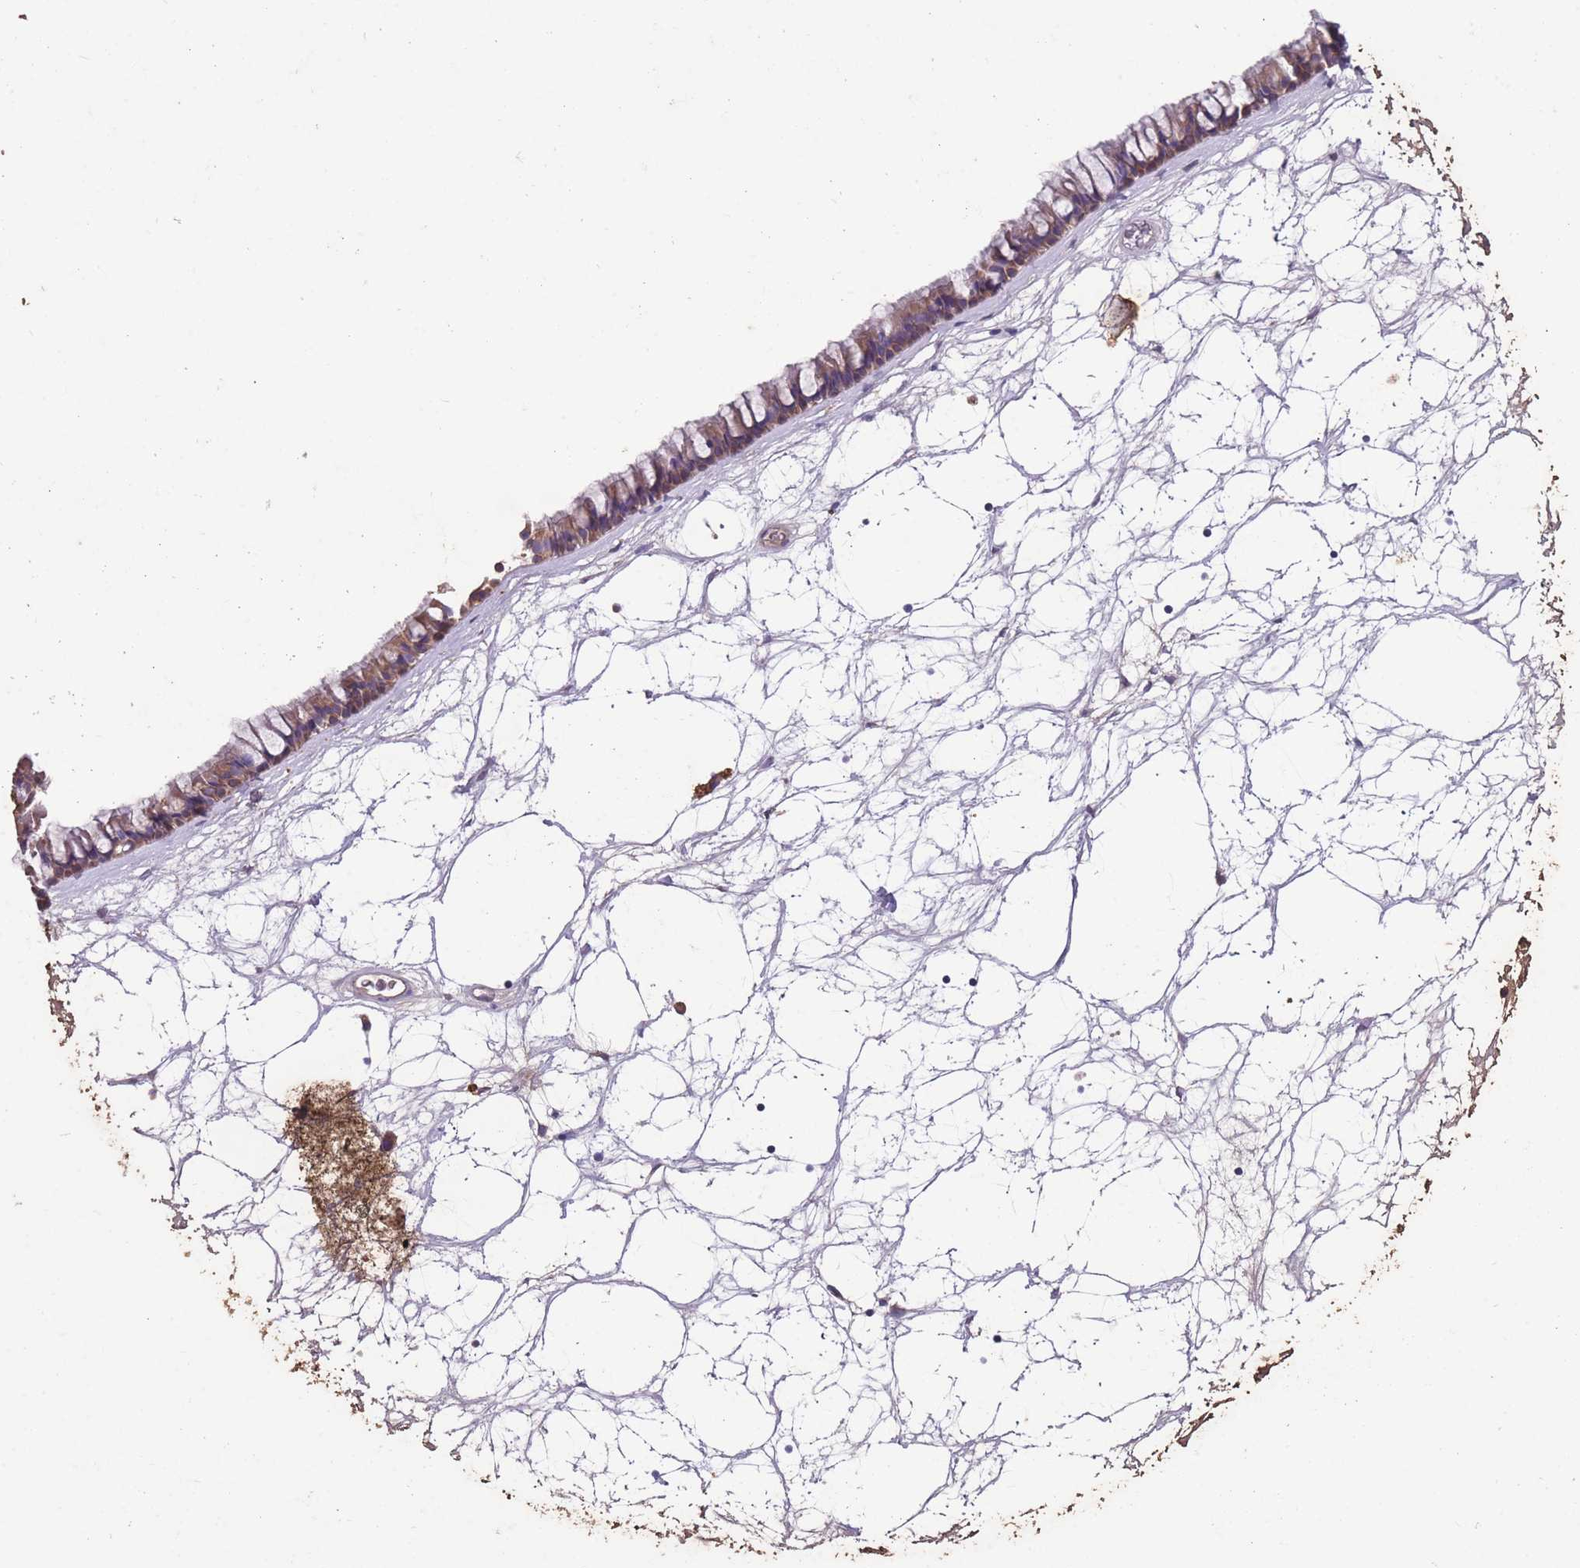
{"staining": {"intensity": "weak", "quantity": ">75%", "location": "cytoplasmic/membranous"}, "tissue": "nasopharynx", "cell_type": "Respiratory epithelial cells", "image_type": "normal", "snomed": [{"axis": "morphology", "description": "Normal tissue, NOS"}, {"axis": "topography", "description": "Nasopharynx"}], "caption": "Immunohistochemical staining of benign human nasopharynx demonstrates weak cytoplasmic/membranous protein positivity in about >75% of respiratory epithelial cells.", "gene": "STIM2", "patient": {"sex": "male", "age": 64}}